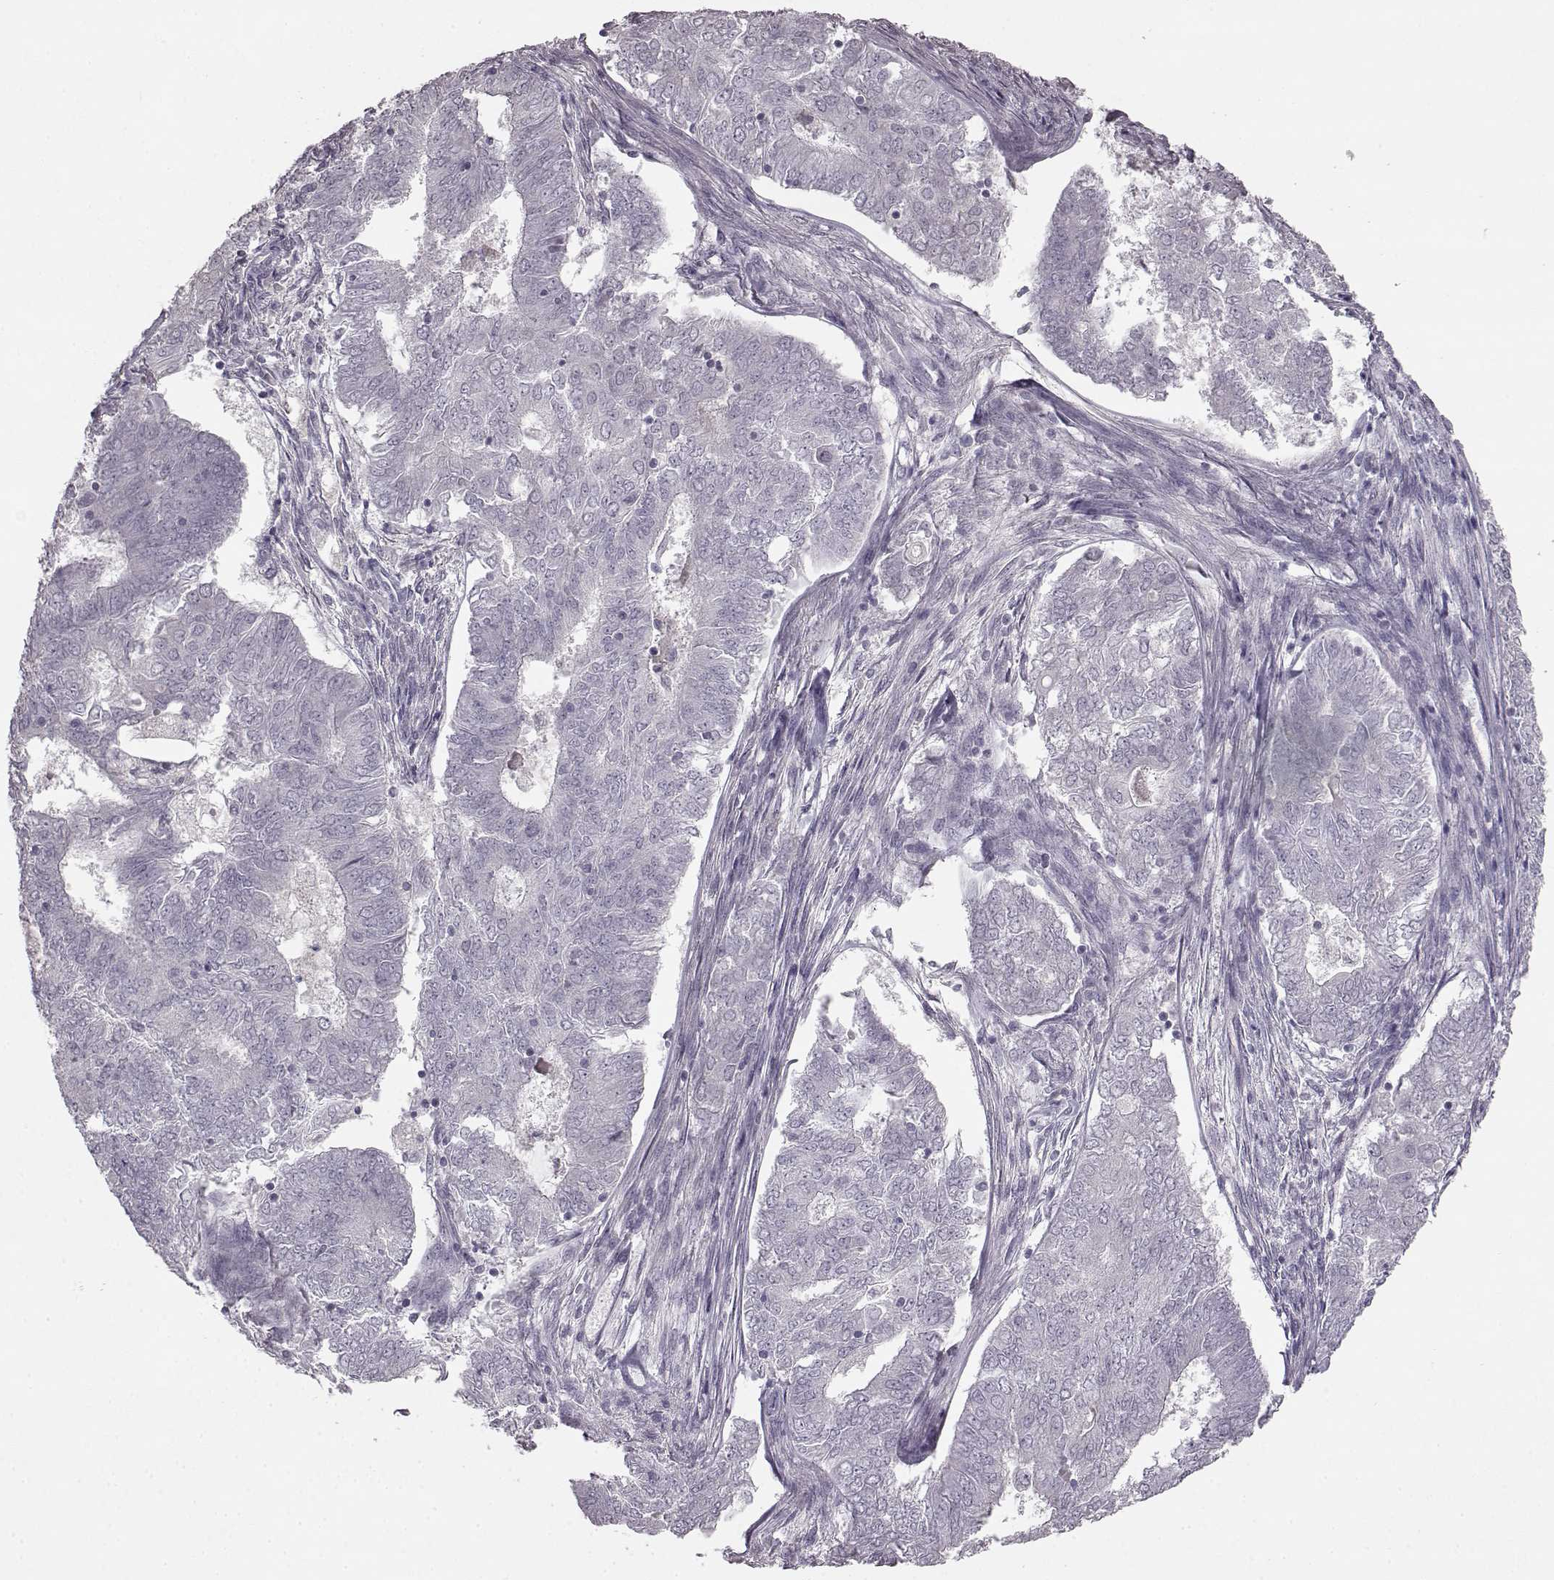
{"staining": {"intensity": "negative", "quantity": "none", "location": "none"}, "tissue": "endometrial cancer", "cell_type": "Tumor cells", "image_type": "cancer", "snomed": [{"axis": "morphology", "description": "Adenocarcinoma, NOS"}, {"axis": "topography", "description": "Endometrium"}], "caption": "This is a histopathology image of immunohistochemistry (IHC) staining of endometrial adenocarcinoma, which shows no positivity in tumor cells.", "gene": "LHB", "patient": {"sex": "female", "age": 62}}